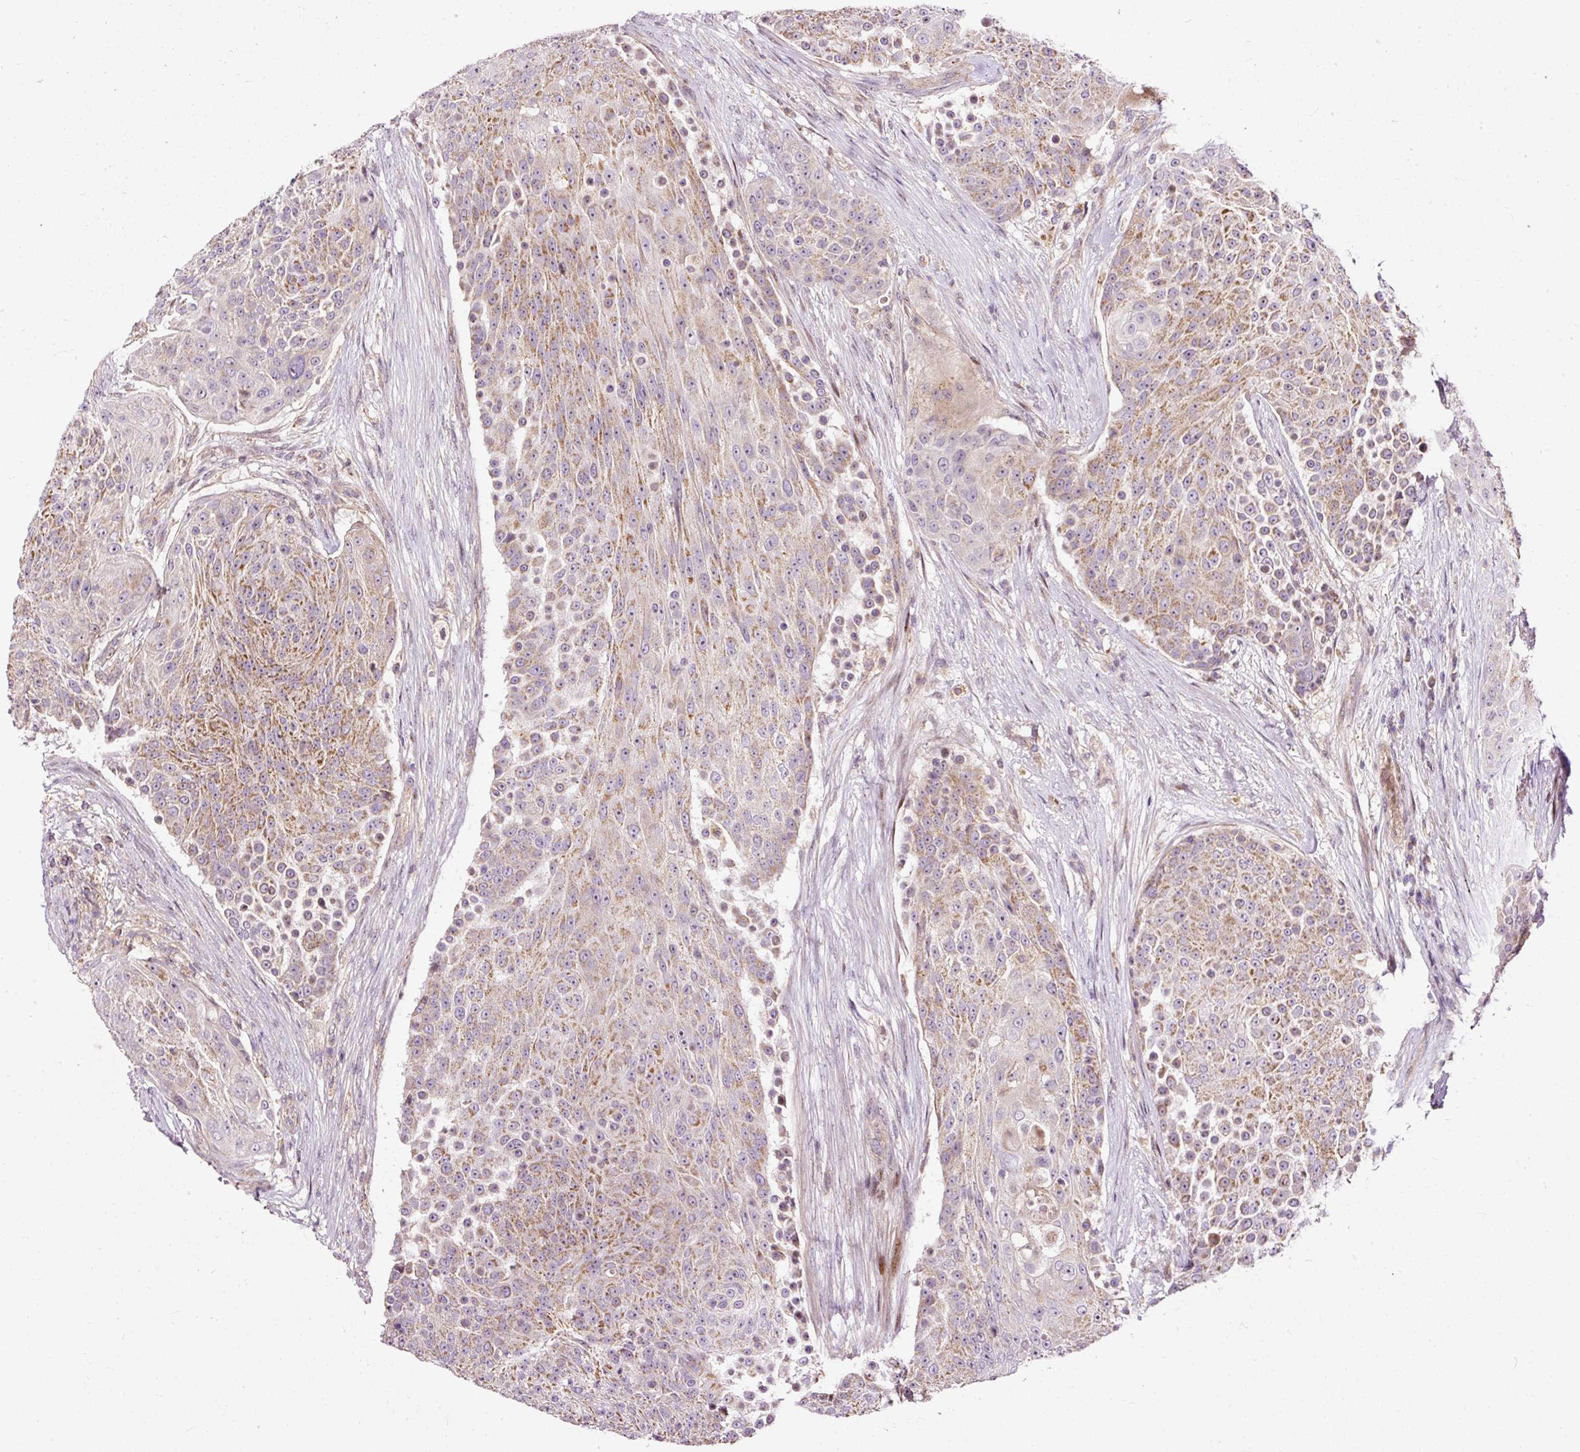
{"staining": {"intensity": "moderate", "quantity": ">75%", "location": "cytoplasmic/membranous"}, "tissue": "urothelial cancer", "cell_type": "Tumor cells", "image_type": "cancer", "snomed": [{"axis": "morphology", "description": "Urothelial carcinoma, High grade"}, {"axis": "topography", "description": "Urinary bladder"}], "caption": "Immunohistochemistry (IHC) (DAB (3,3'-diaminobenzidine)) staining of human high-grade urothelial carcinoma displays moderate cytoplasmic/membranous protein expression in about >75% of tumor cells.", "gene": "BOLA3", "patient": {"sex": "female", "age": 63}}